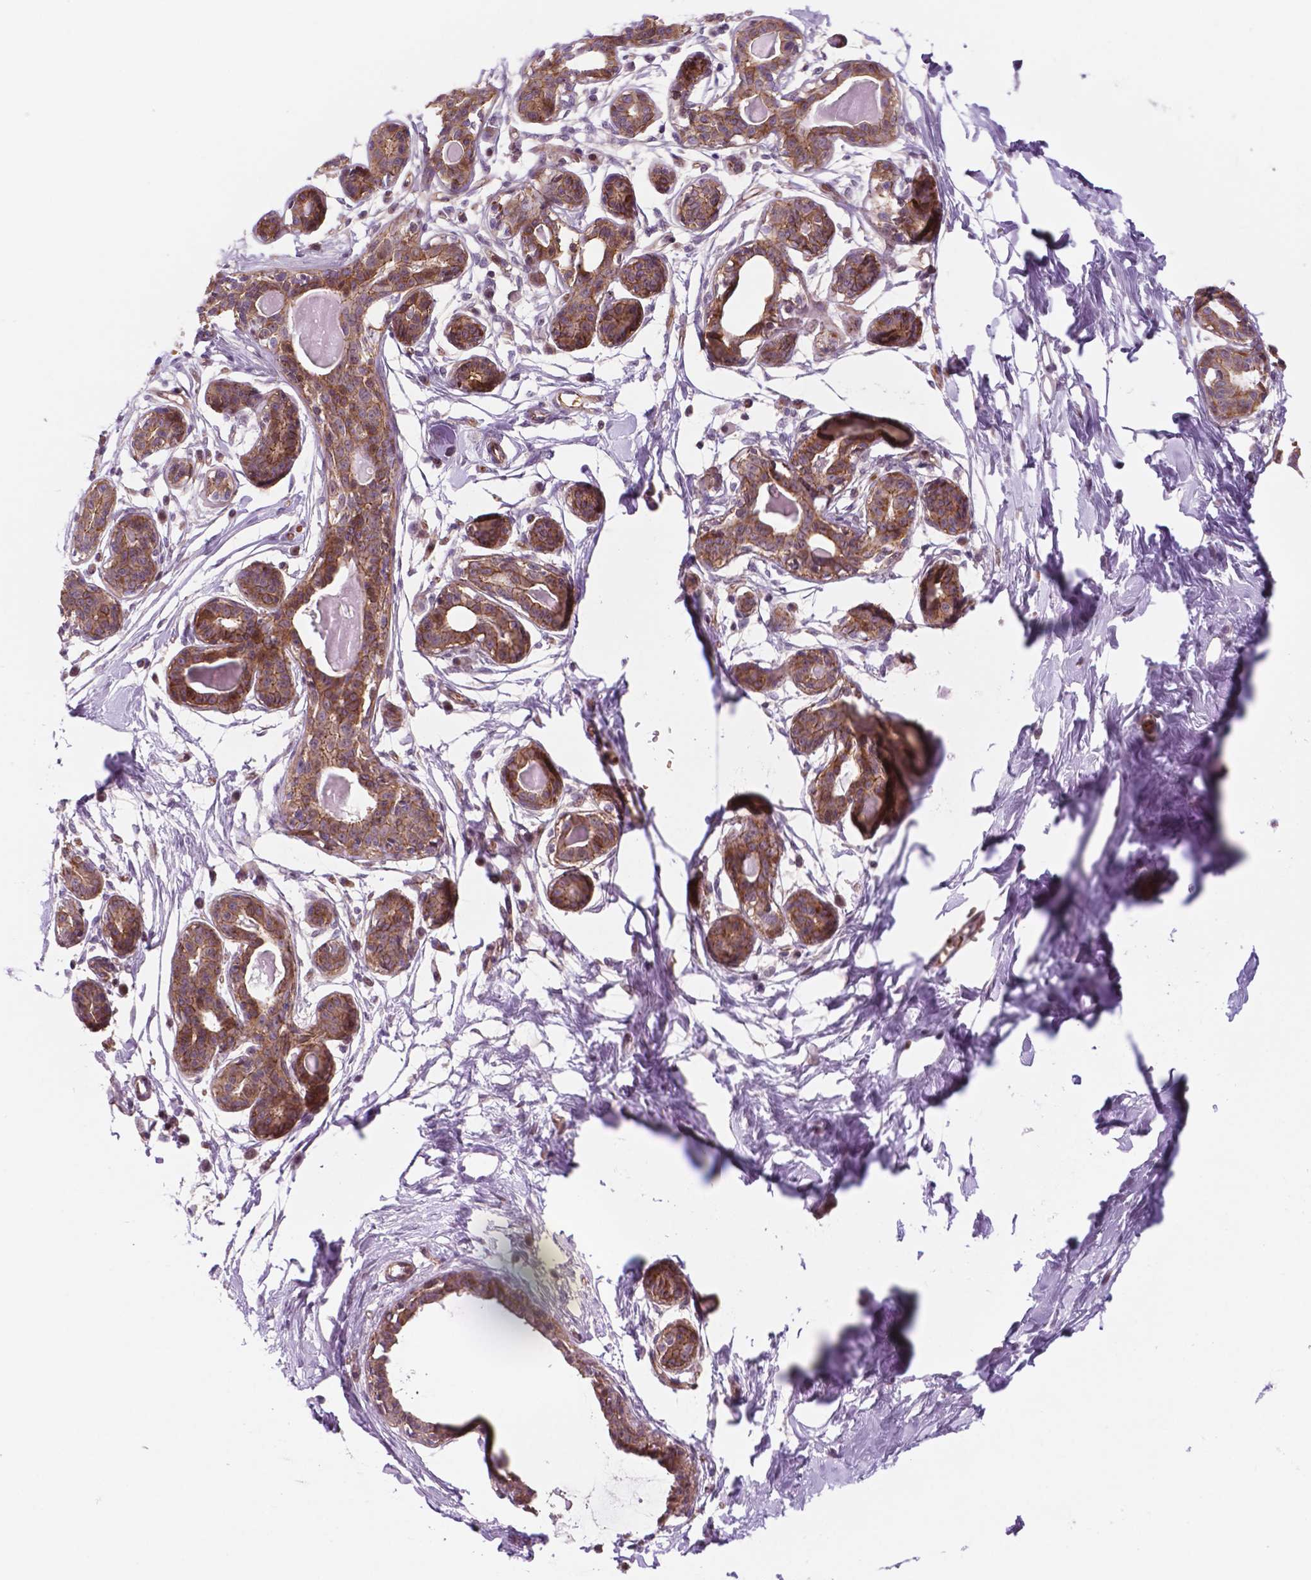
{"staining": {"intensity": "negative", "quantity": "none", "location": "none"}, "tissue": "breast", "cell_type": "Adipocytes", "image_type": "normal", "snomed": [{"axis": "morphology", "description": "Normal tissue, NOS"}, {"axis": "topography", "description": "Breast"}], "caption": "Immunohistochemistry (IHC) of normal breast exhibits no staining in adipocytes. The staining was performed using DAB (3,3'-diaminobenzidine) to visualize the protein expression in brown, while the nuclei were stained in blue with hematoxylin (Magnification: 20x).", "gene": "RND3", "patient": {"sex": "female", "age": 45}}